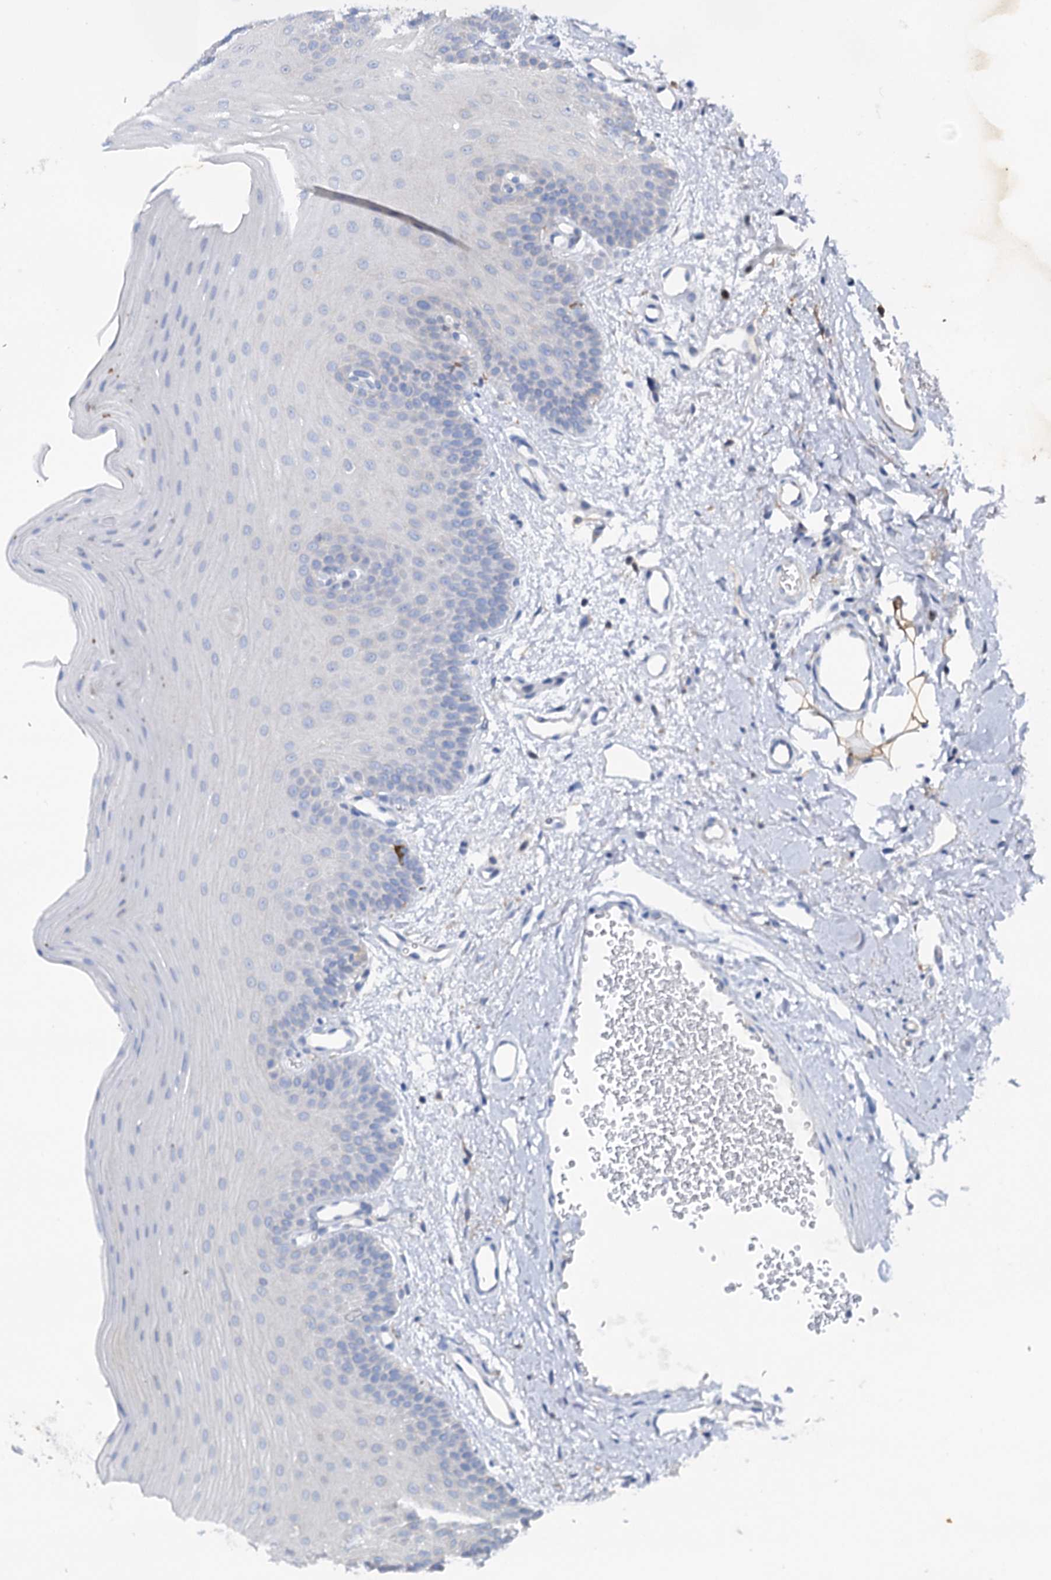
{"staining": {"intensity": "negative", "quantity": "none", "location": "none"}, "tissue": "oral mucosa", "cell_type": "Squamous epithelial cells", "image_type": "normal", "snomed": [{"axis": "morphology", "description": "Normal tissue, NOS"}, {"axis": "topography", "description": "Oral tissue"}], "caption": "Immunohistochemistry (IHC) of normal oral mucosa displays no expression in squamous epithelial cells.", "gene": "MID1IP1", "patient": {"sex": "male", "age": 68}}